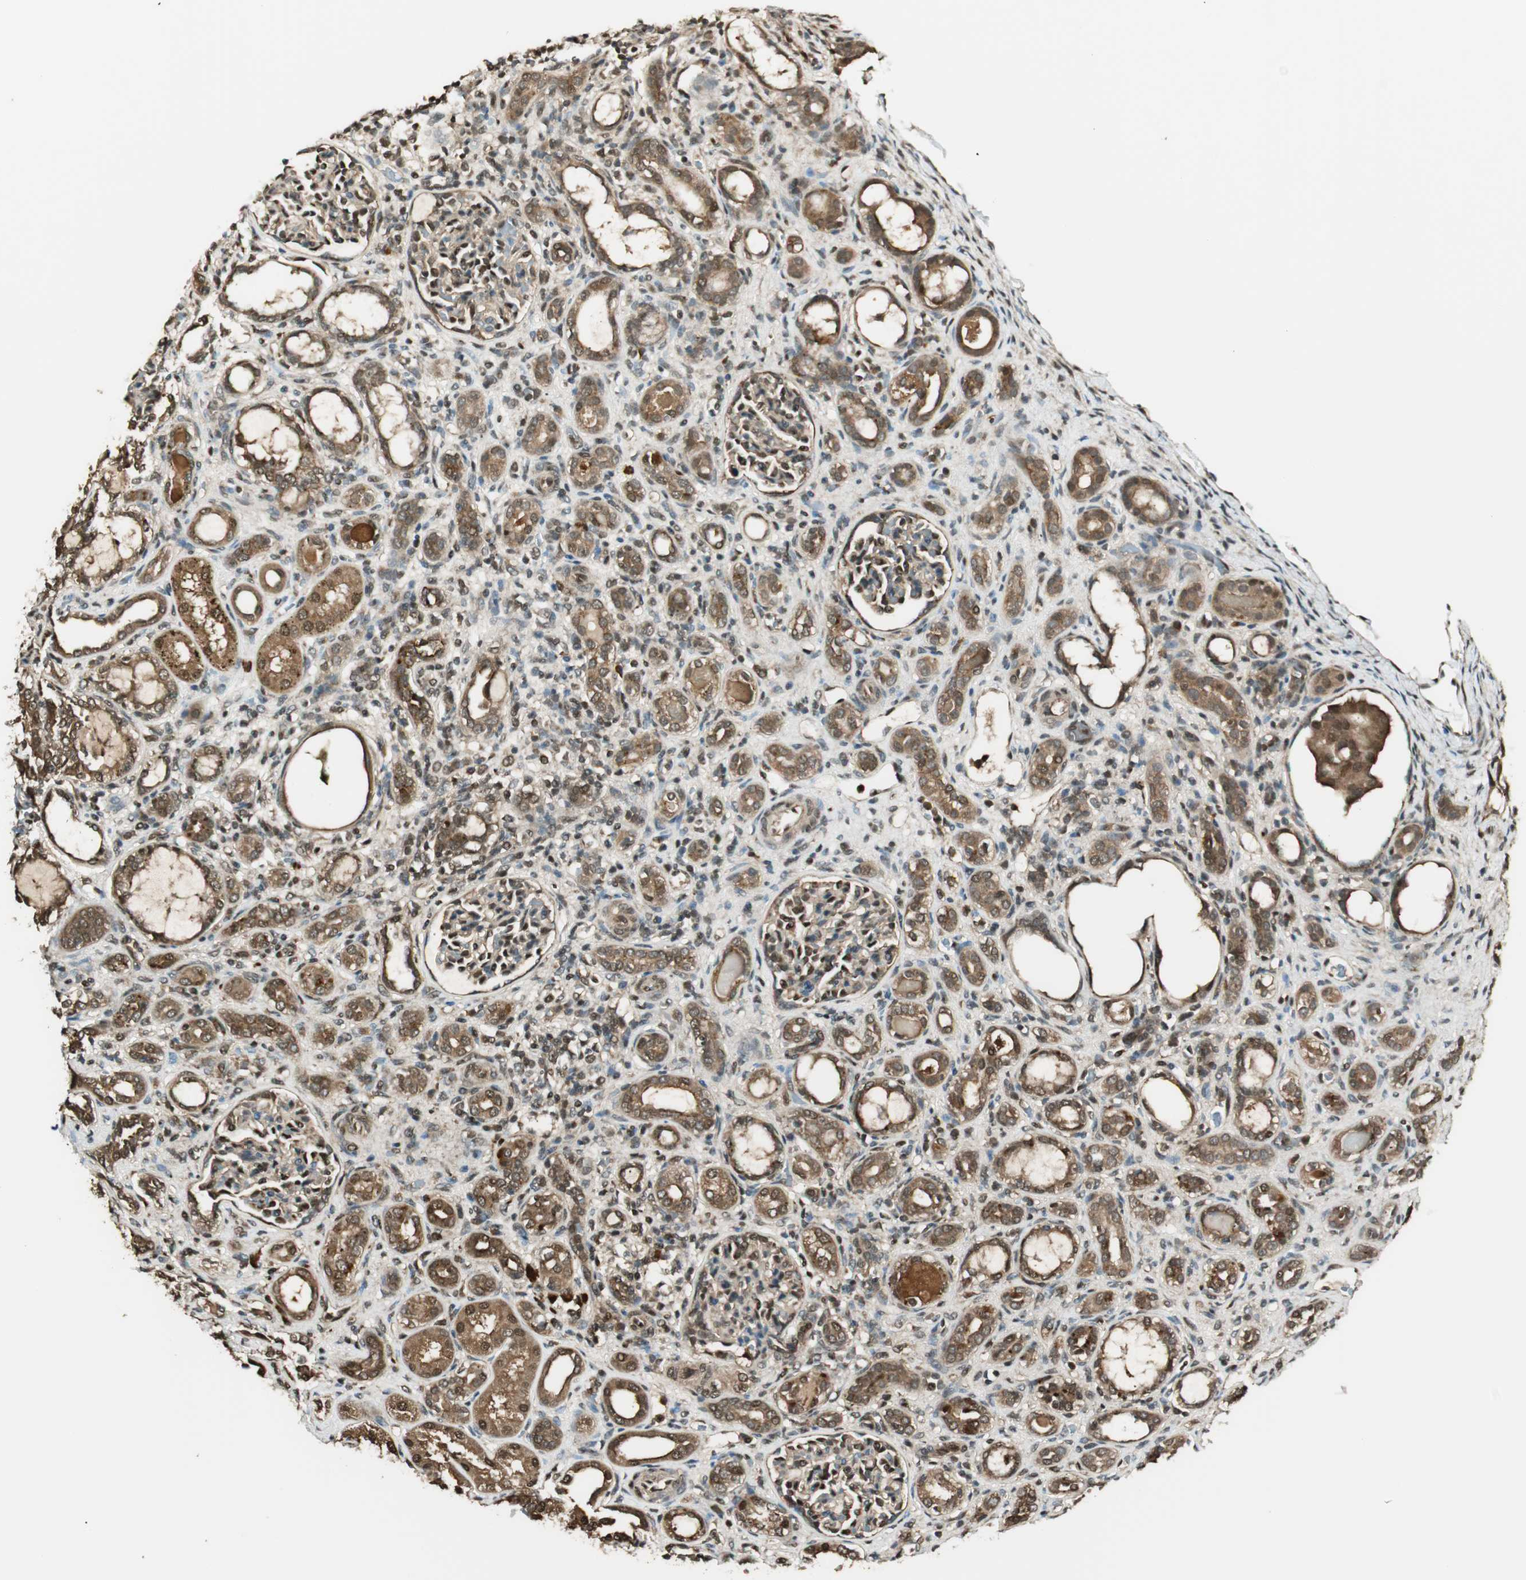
{"staining": {"intensity": "strong", "quantity": "25%-75%", "location": "cytoplasmic/membranous,nuclear"}, "tissue": "kidney", "cell_type": "Cells in glomeruli", "image_type": "normal", "snomed": [{"axis": "morphology", "description": "Normal tissue, NOS"}, {"axis": "topography", "description": "Kidney"}], "caption": "High-power microscopy captured an IHC micrograph of normal kidney, revealing strong cytoplasmic/membranous,nuclear positivity in approximately 25%-75% of cells in glomeruli. (Brightfield microscopy of DAB IHC at high magnification).", "gene": "ENSG00000268870", "patient": {"sex": "male", "age": 7}}